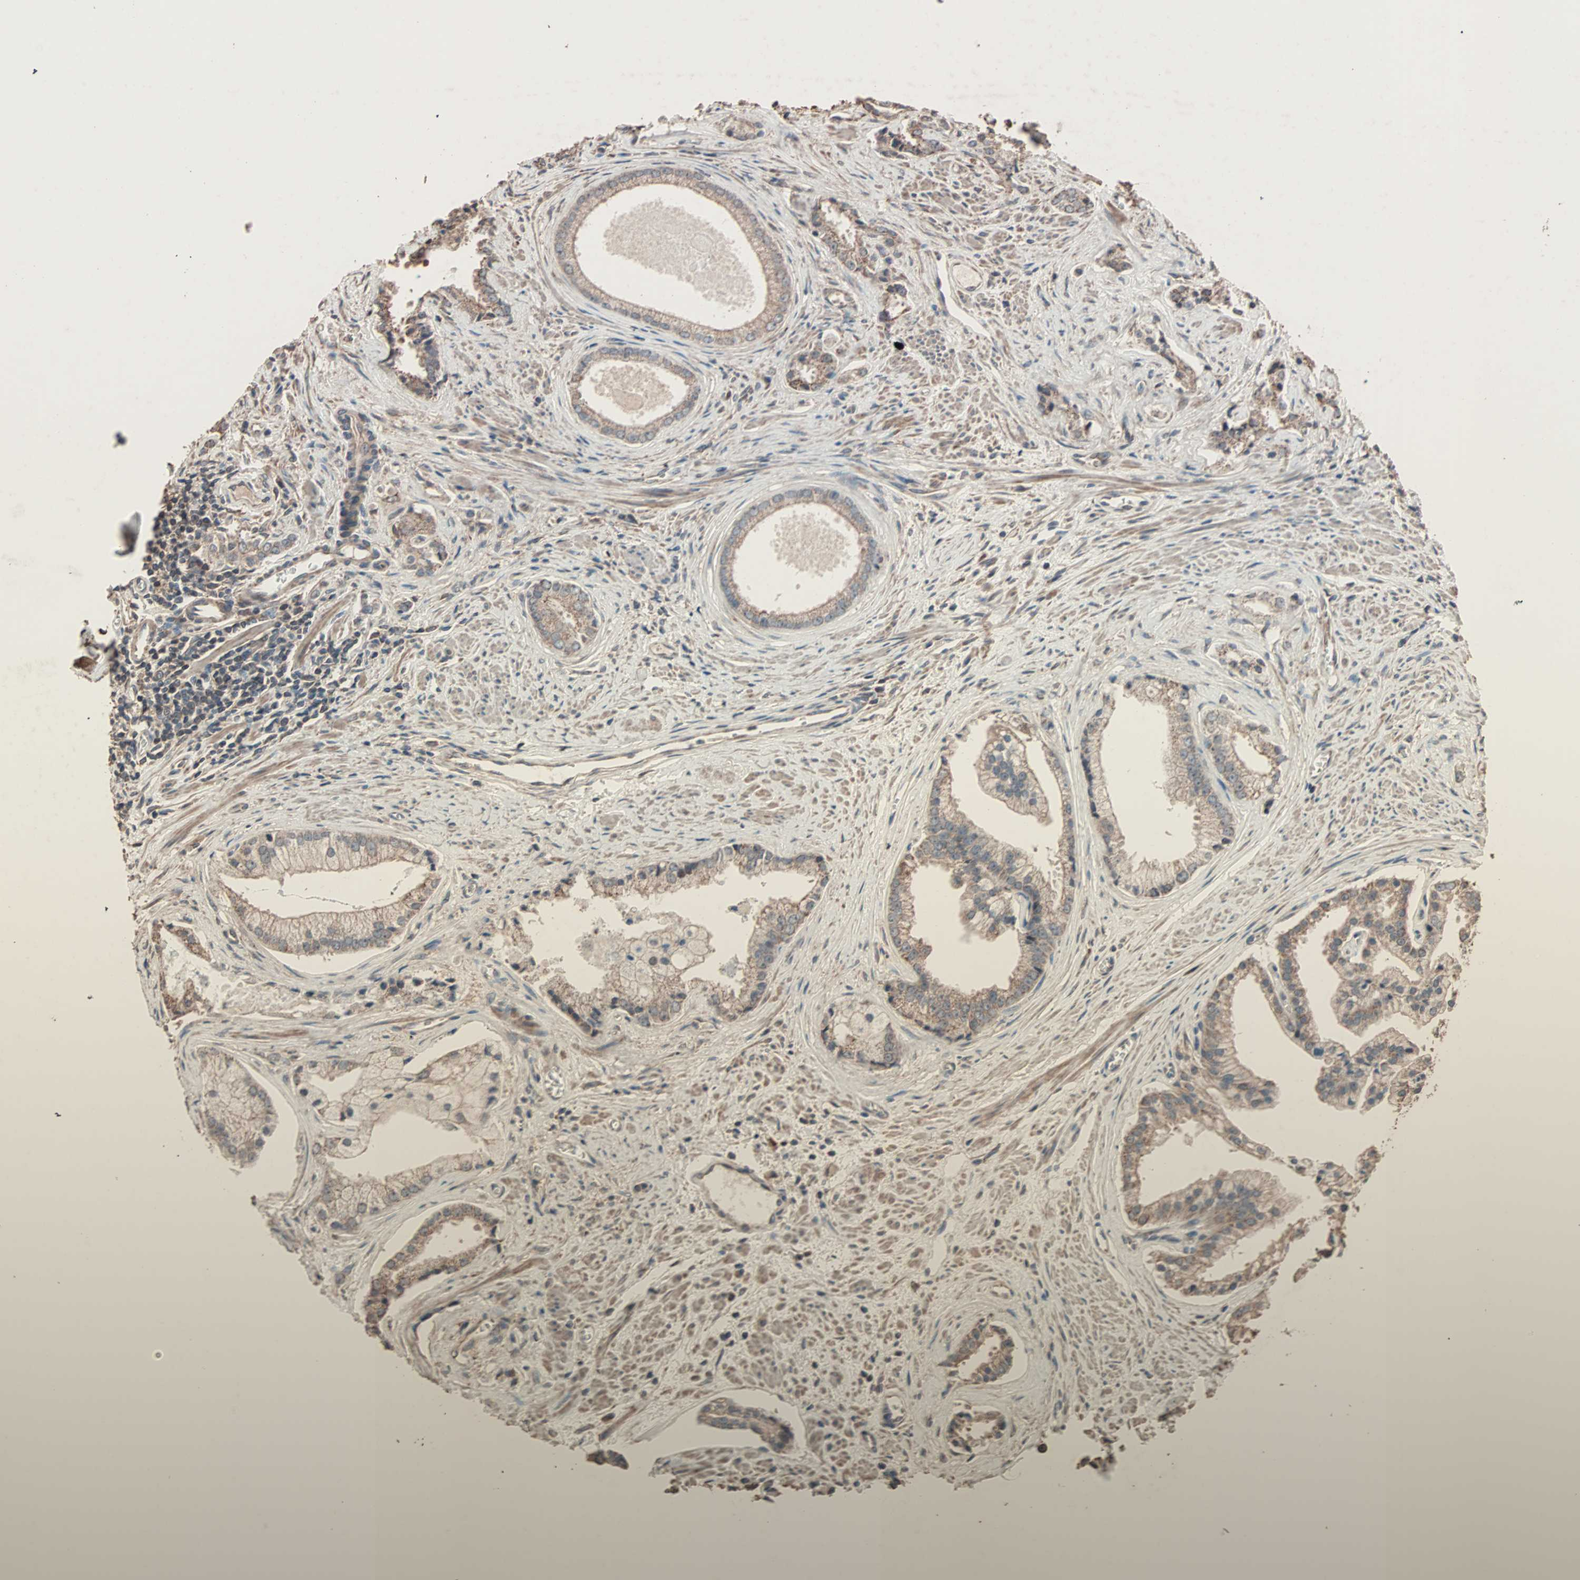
{"staining": {"intensity": "weak", "quantity": ">75%", "location": "cytoplasmic/membranous"}, "tissue": "prostate cancer", "cell_type": "Tumor cells", "image_type": "cancer", "snomed": [{"axis": "morphology", "description": "Adenocarcinoma, High grade"}, {"axis": "topography", "description": "Prostate"}], "caption": "Immunohistochemistry of human adenocarcinoma (high-grade) (prostate) demonstrates low levels of weak cytoplasmic/membranous expression in about >75% of tumor cells.", "gene": "MRPL2", "patient": {"sex": "male", "age": 67}}